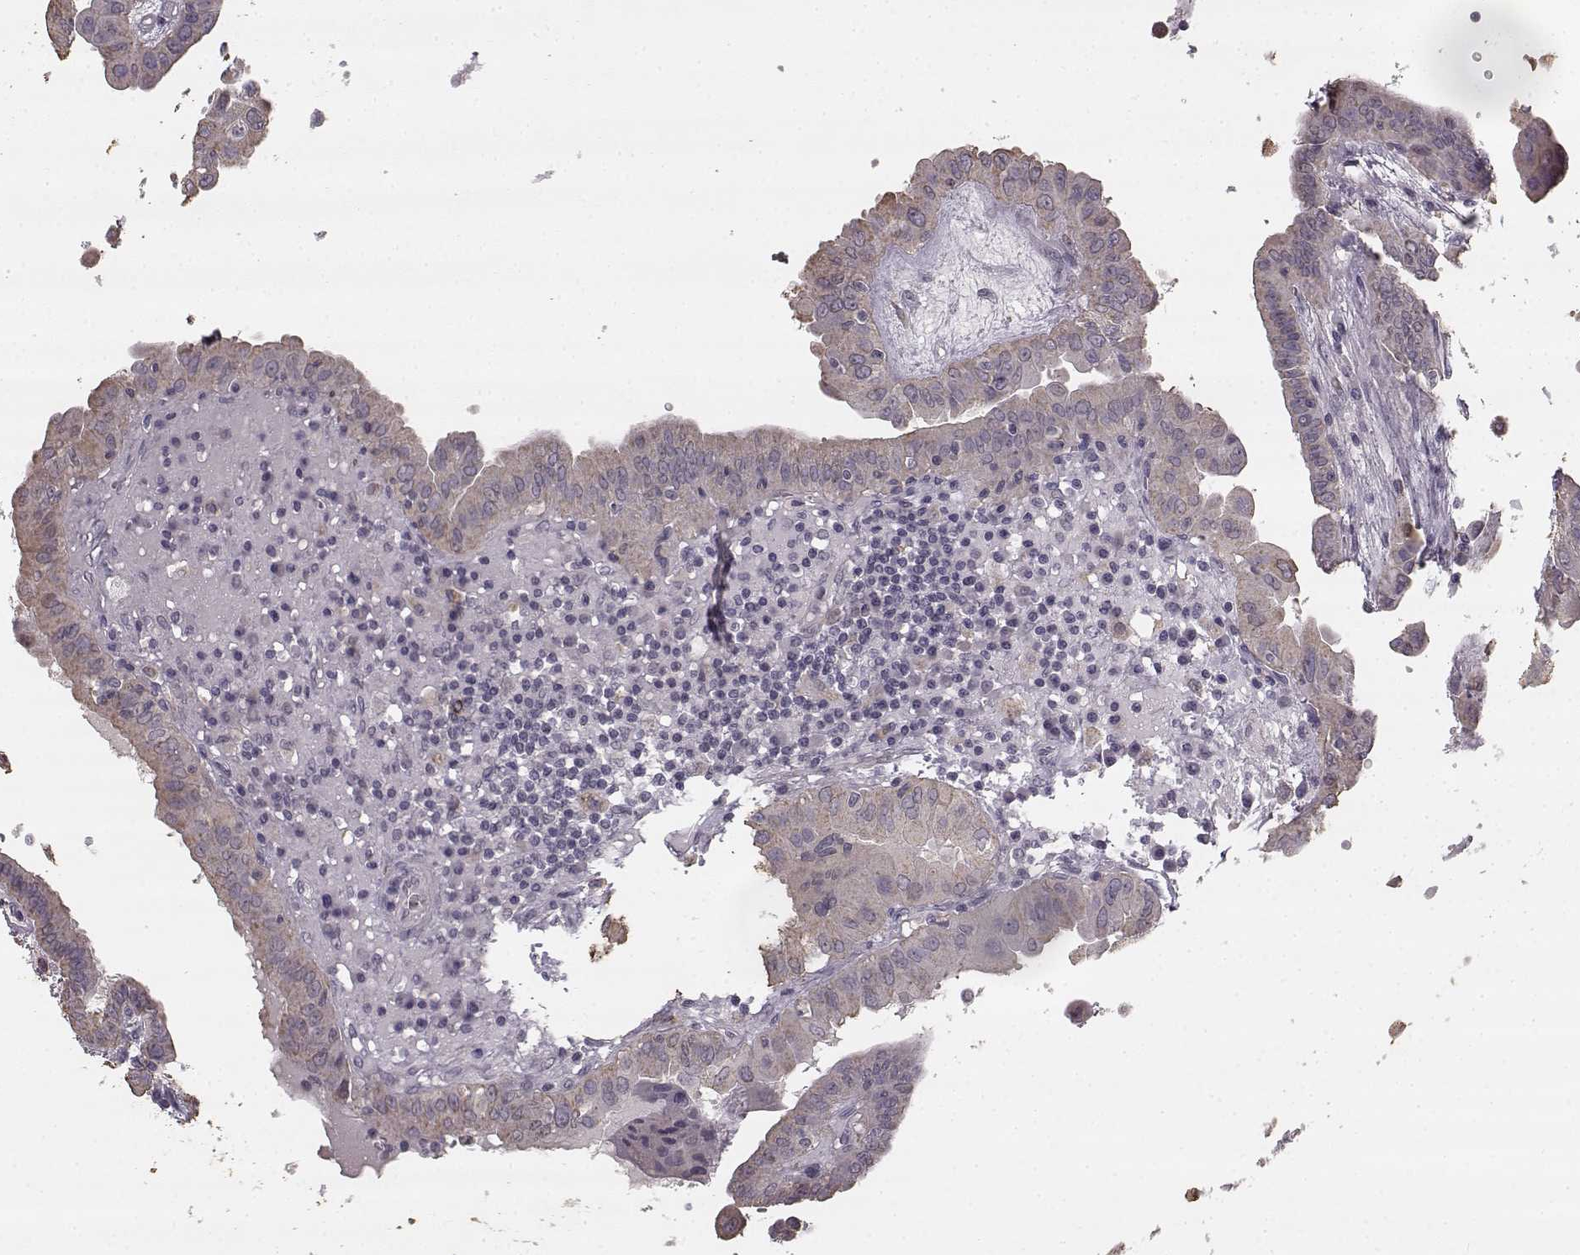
{"staining": {"intensity": "weak", "quantity": ">75%", "location": "cytoplasmic/membranous"}, "tissue": "thyroid cancer", "cell_type": "Tumor cells", "image_type": "cancer", "snomed": [{"axis": "morphology", "description": "Papillary adenocarcinoma, NOS"}, {"axis": "topography", "description": "Thyroid gland"}], "caption": "This photomicrograph displays immunohistochemistry staining of human thyroid cancer (papillary adenocarcinoma), with low weak cytoplasmic/membranous staining in approximately >75% of tumor cells.", "gene": "HMMR", "patient": {"sex": "female", "age": 37}}